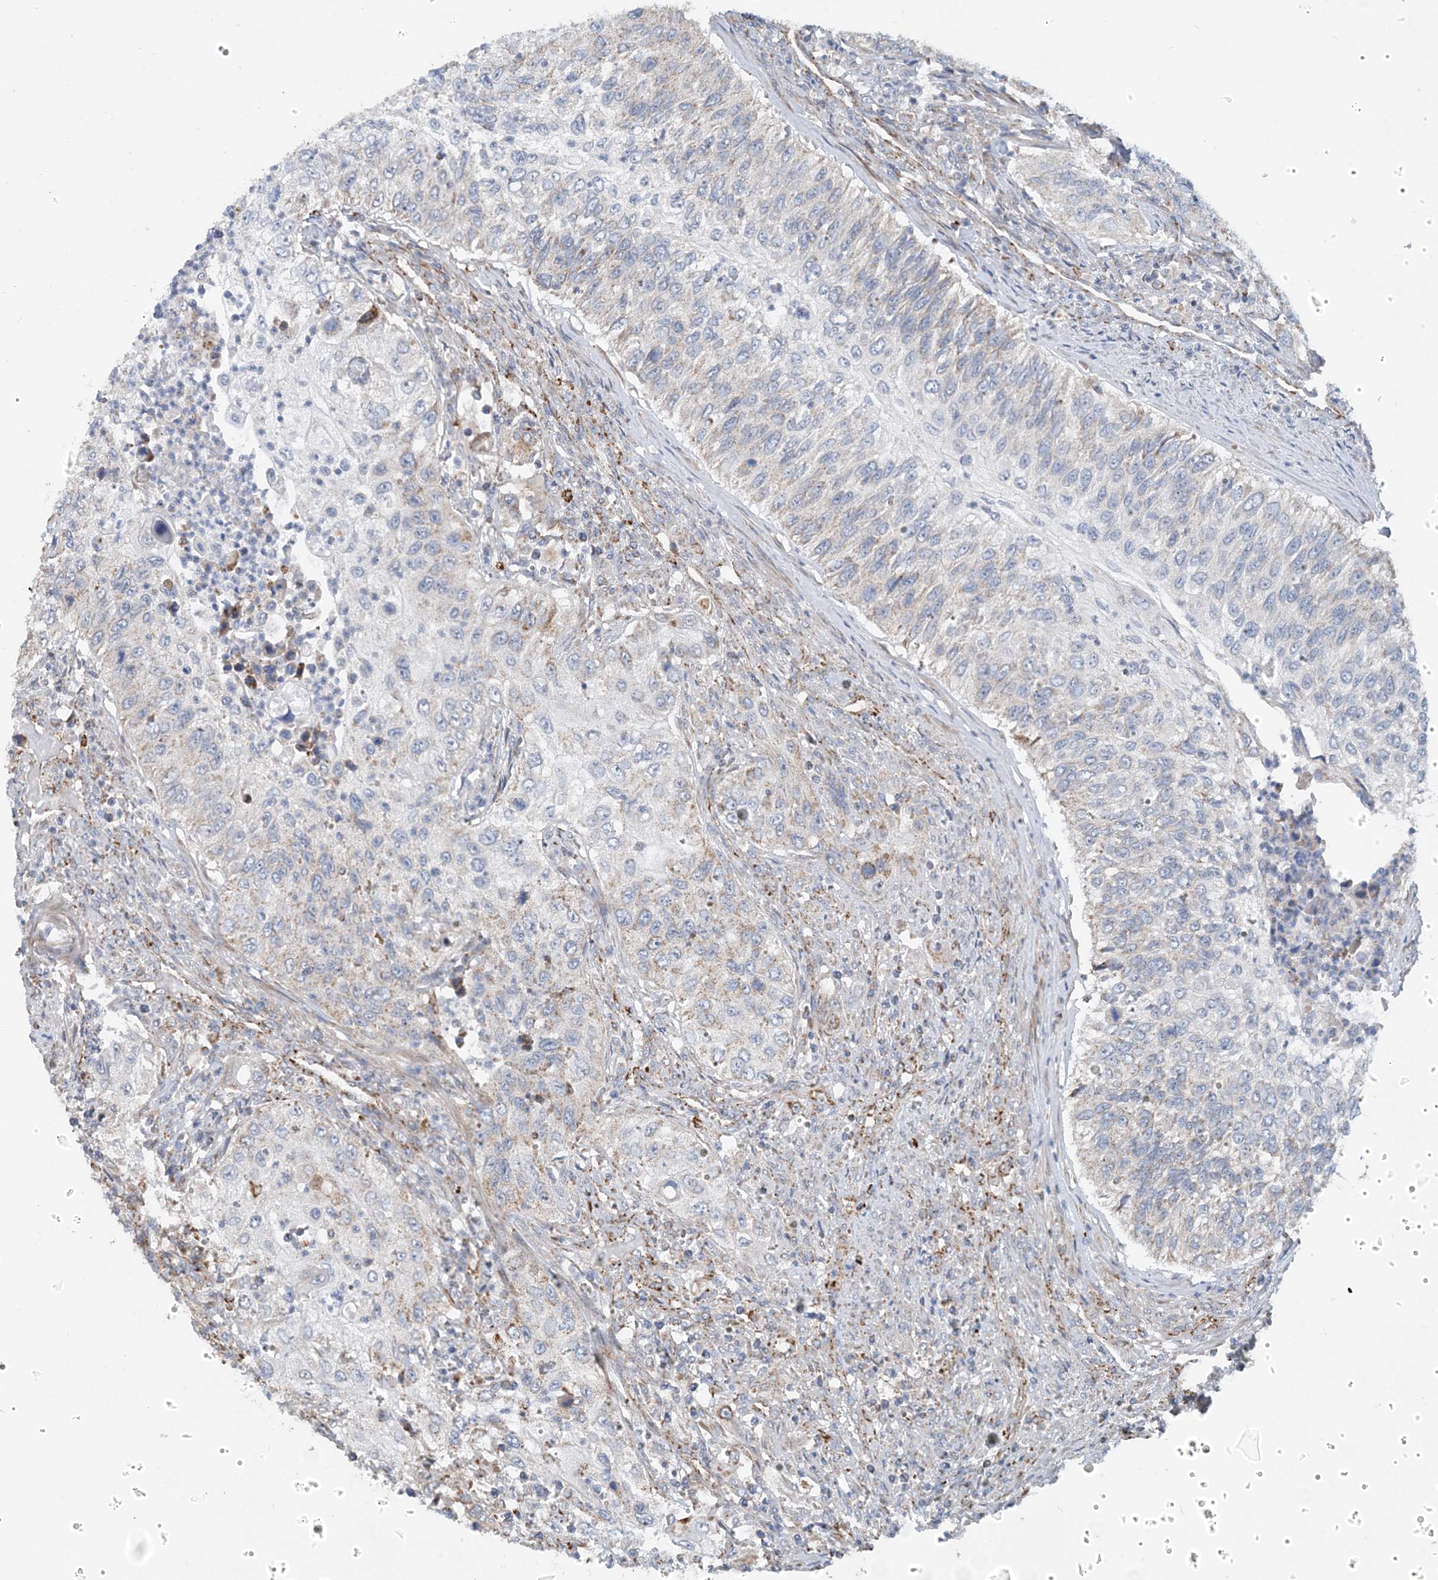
{"staining": {"intensity": "negative", "quantity": "none", "location": "none"}, "tissue": "urothelial cancer", "cell_type": "Tumor cells", "image_type": "cancer", "snomed": [{"axis": "morphology", "description": "Urothelial carcinoma, High grade"}, {"axis": "topography", "description": "Urinary bladder"}], "caption": "A photomicrograph of human urothelial cancer is negative for staining in tumor cells. (Immunohistochemistry, brightfield microscopy, high magnification).", "gene": "PCDHGA1", "patient": {"sex": "female", "age": 60}}